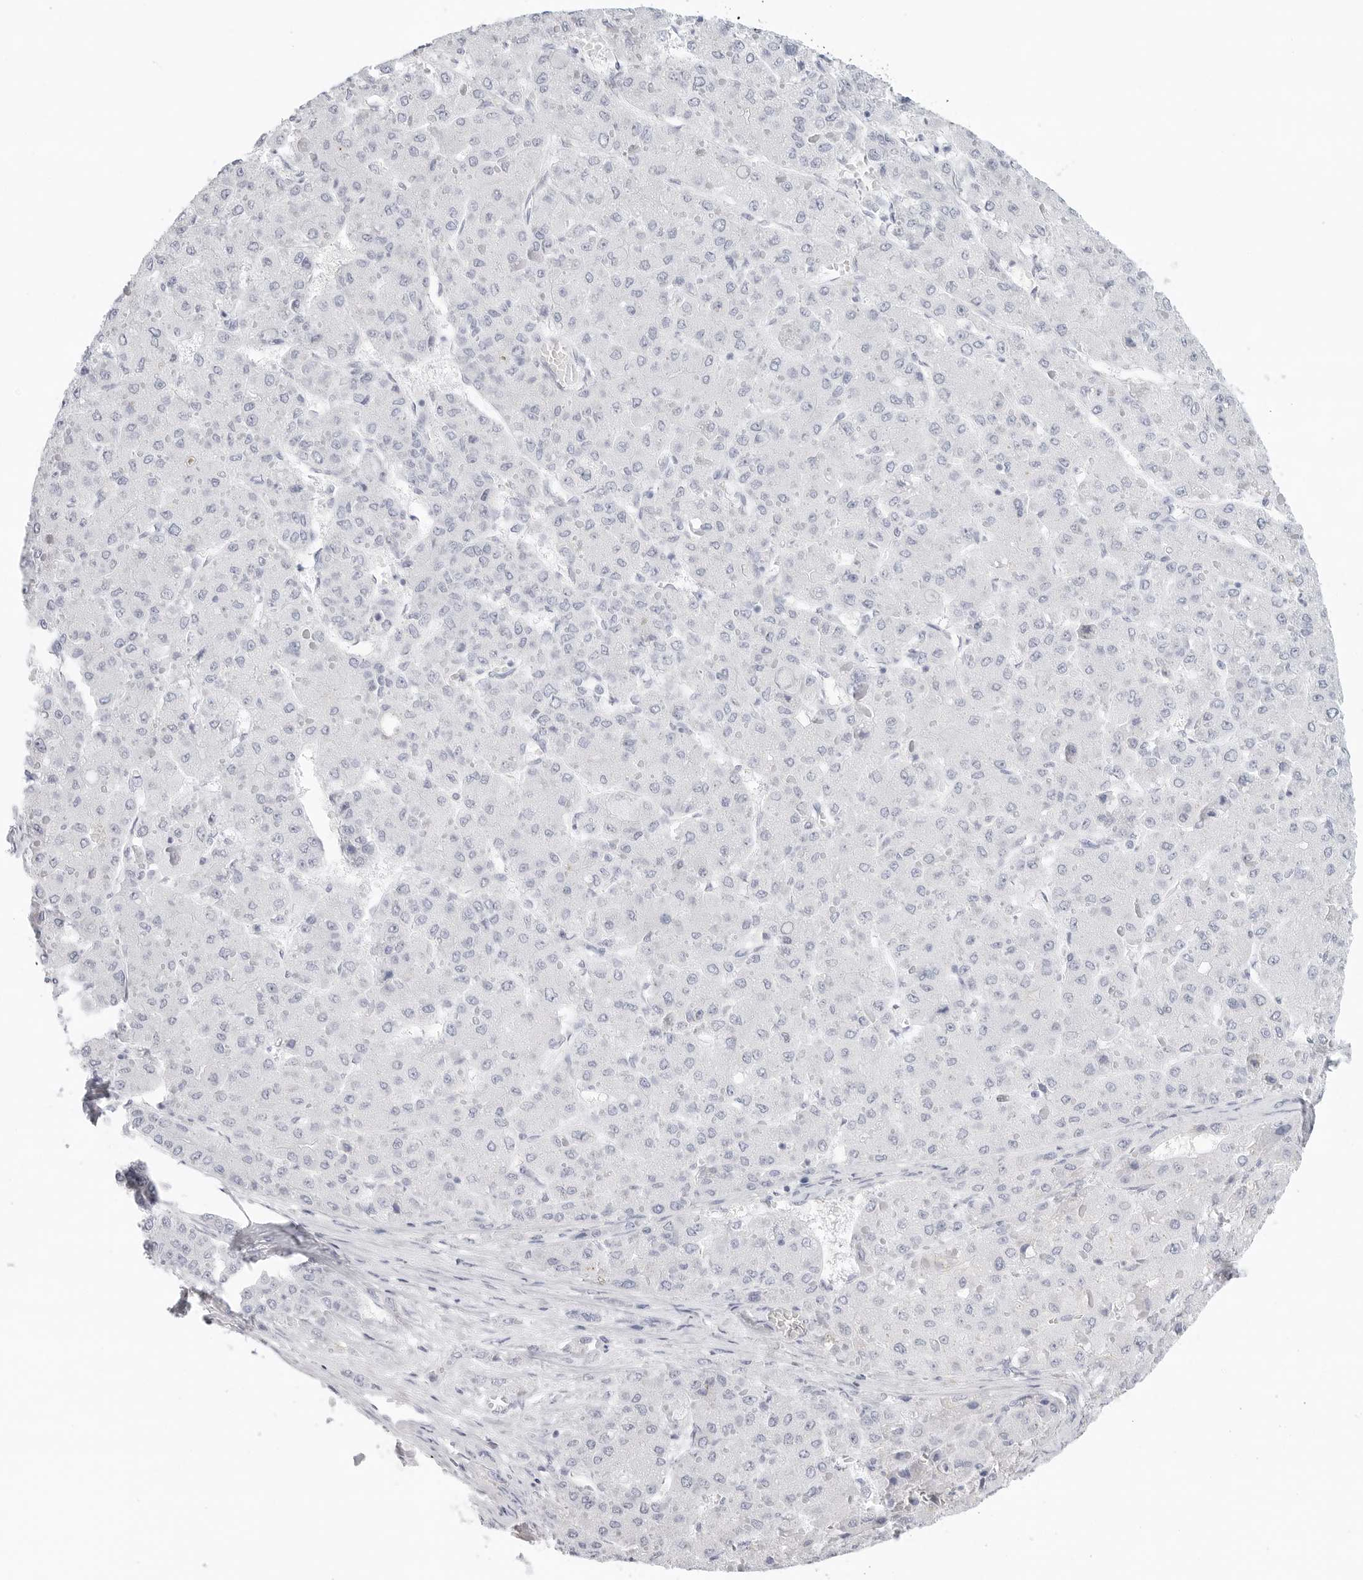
{"staining": {"intensity": "negative", "quantity": "none", "location": "none"}, "tissue": "liver cancer", "cell_type": "Tumor cells", "image_type": "cancer", "snomed": [{"axis": "morphology", "description": "Carcinoma, Hepatocellular, NOS"}, {"axis": "topography", "description": "Liver"}], "caption": "DAB (3,3'-diaminobenzidine) immunohistochemical staining of hepatocellular carcinoma (liver) shows no significant expression in tumor cells. (DAB (3,3'-diaminobenzidine) IHC with hematoxylin counter stain).", "gene": "SLC19A1", "patient": {"sex": "female", "age": 73}}